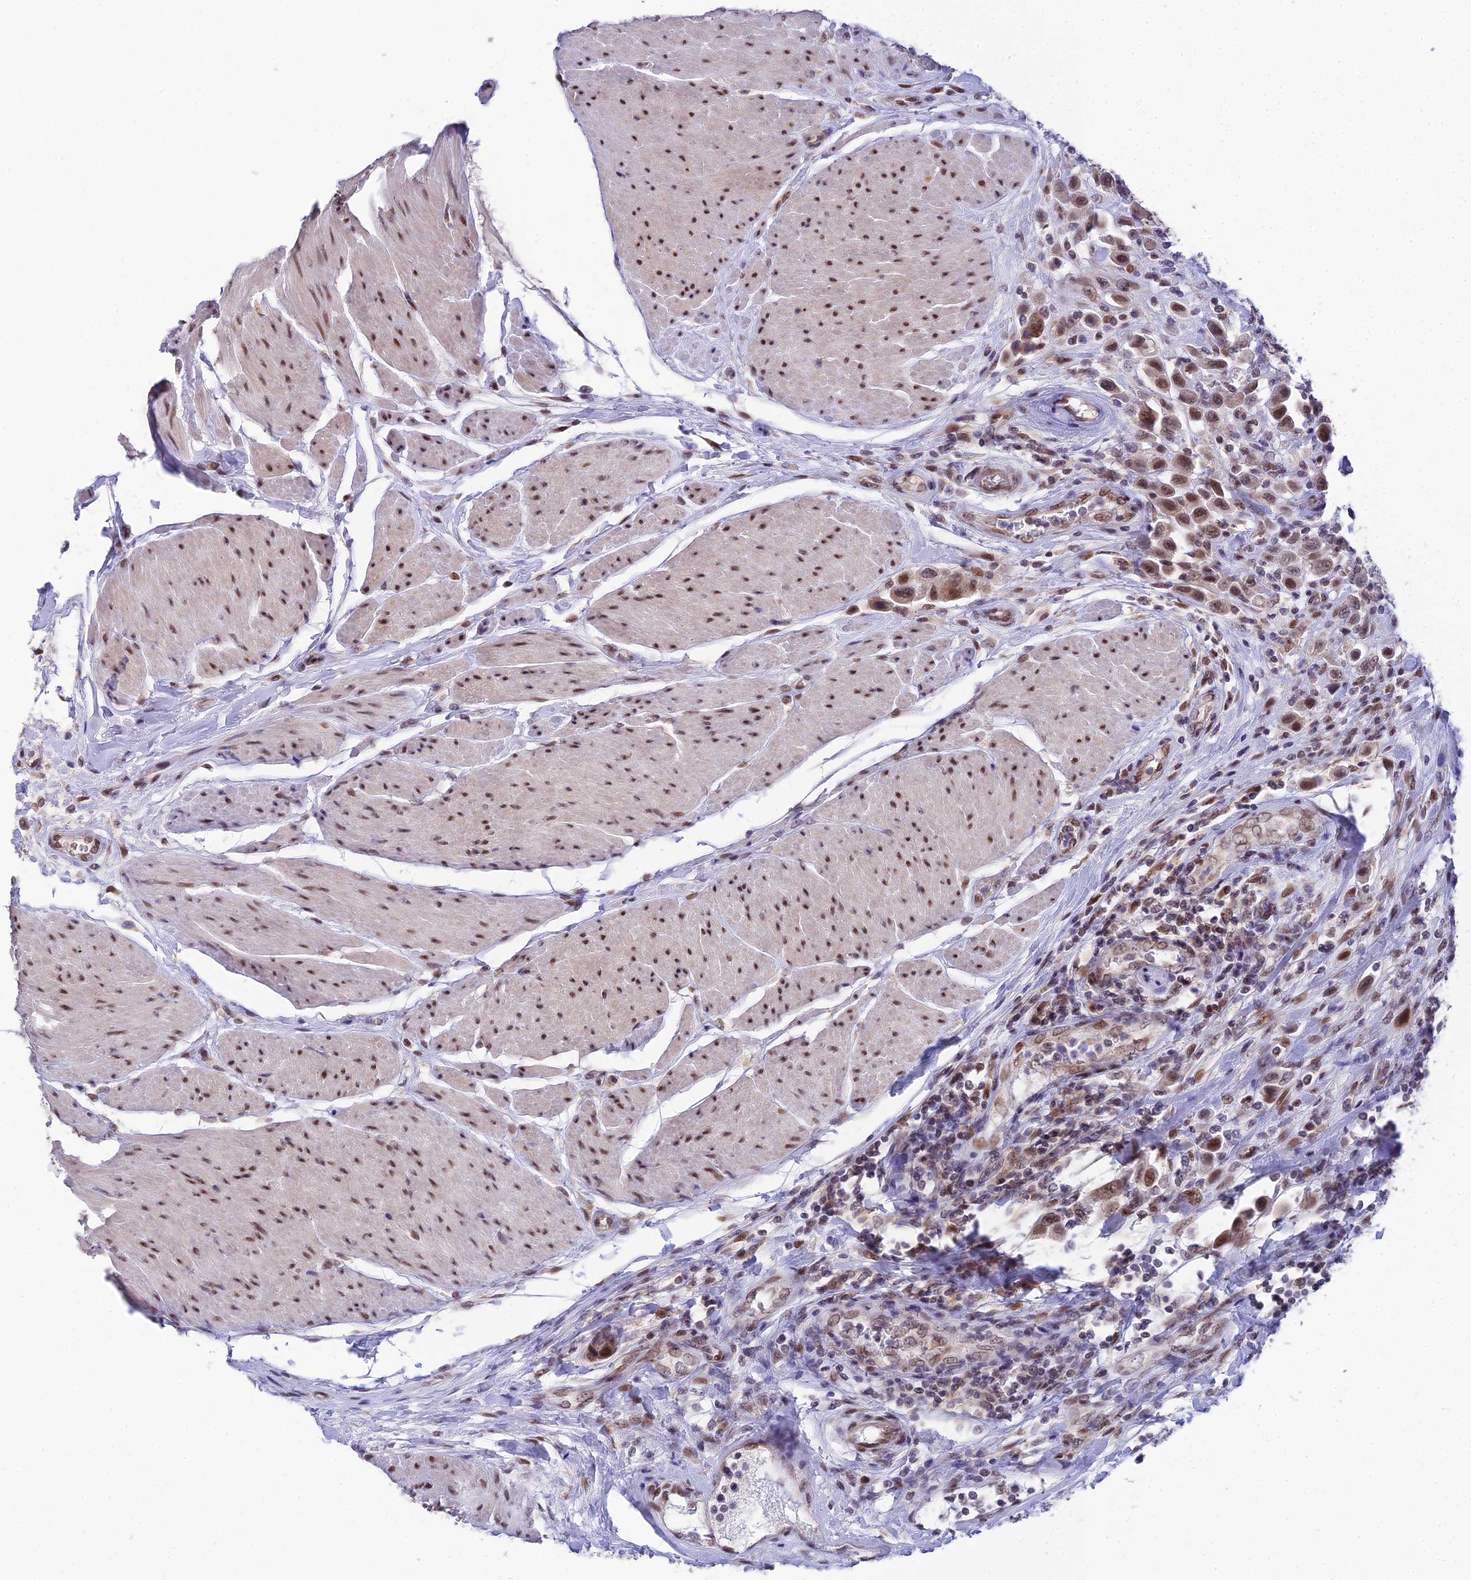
{"staining": {"intensity": "moderate", "quantity": ">75%", "location": "nuclear"}, "tissue": "urothelial cancer", "cell_type": "Tumor cells", "image_type": "cancer", "snomed": [{"axis": "morphology", "description": "Urothelial carcinoma, High grade"}, {"axis": "topography", "description": "Urinary bladder"}], "caption": "Immunohistochemical staining of urothelial carcinoma (high-grade) demonstrates medium levels of moderate nuclear protein positivity in approximately >75% of tumor cells.", "gene": "C2orf49", "patient": {"sex": "male", "age": 50}}